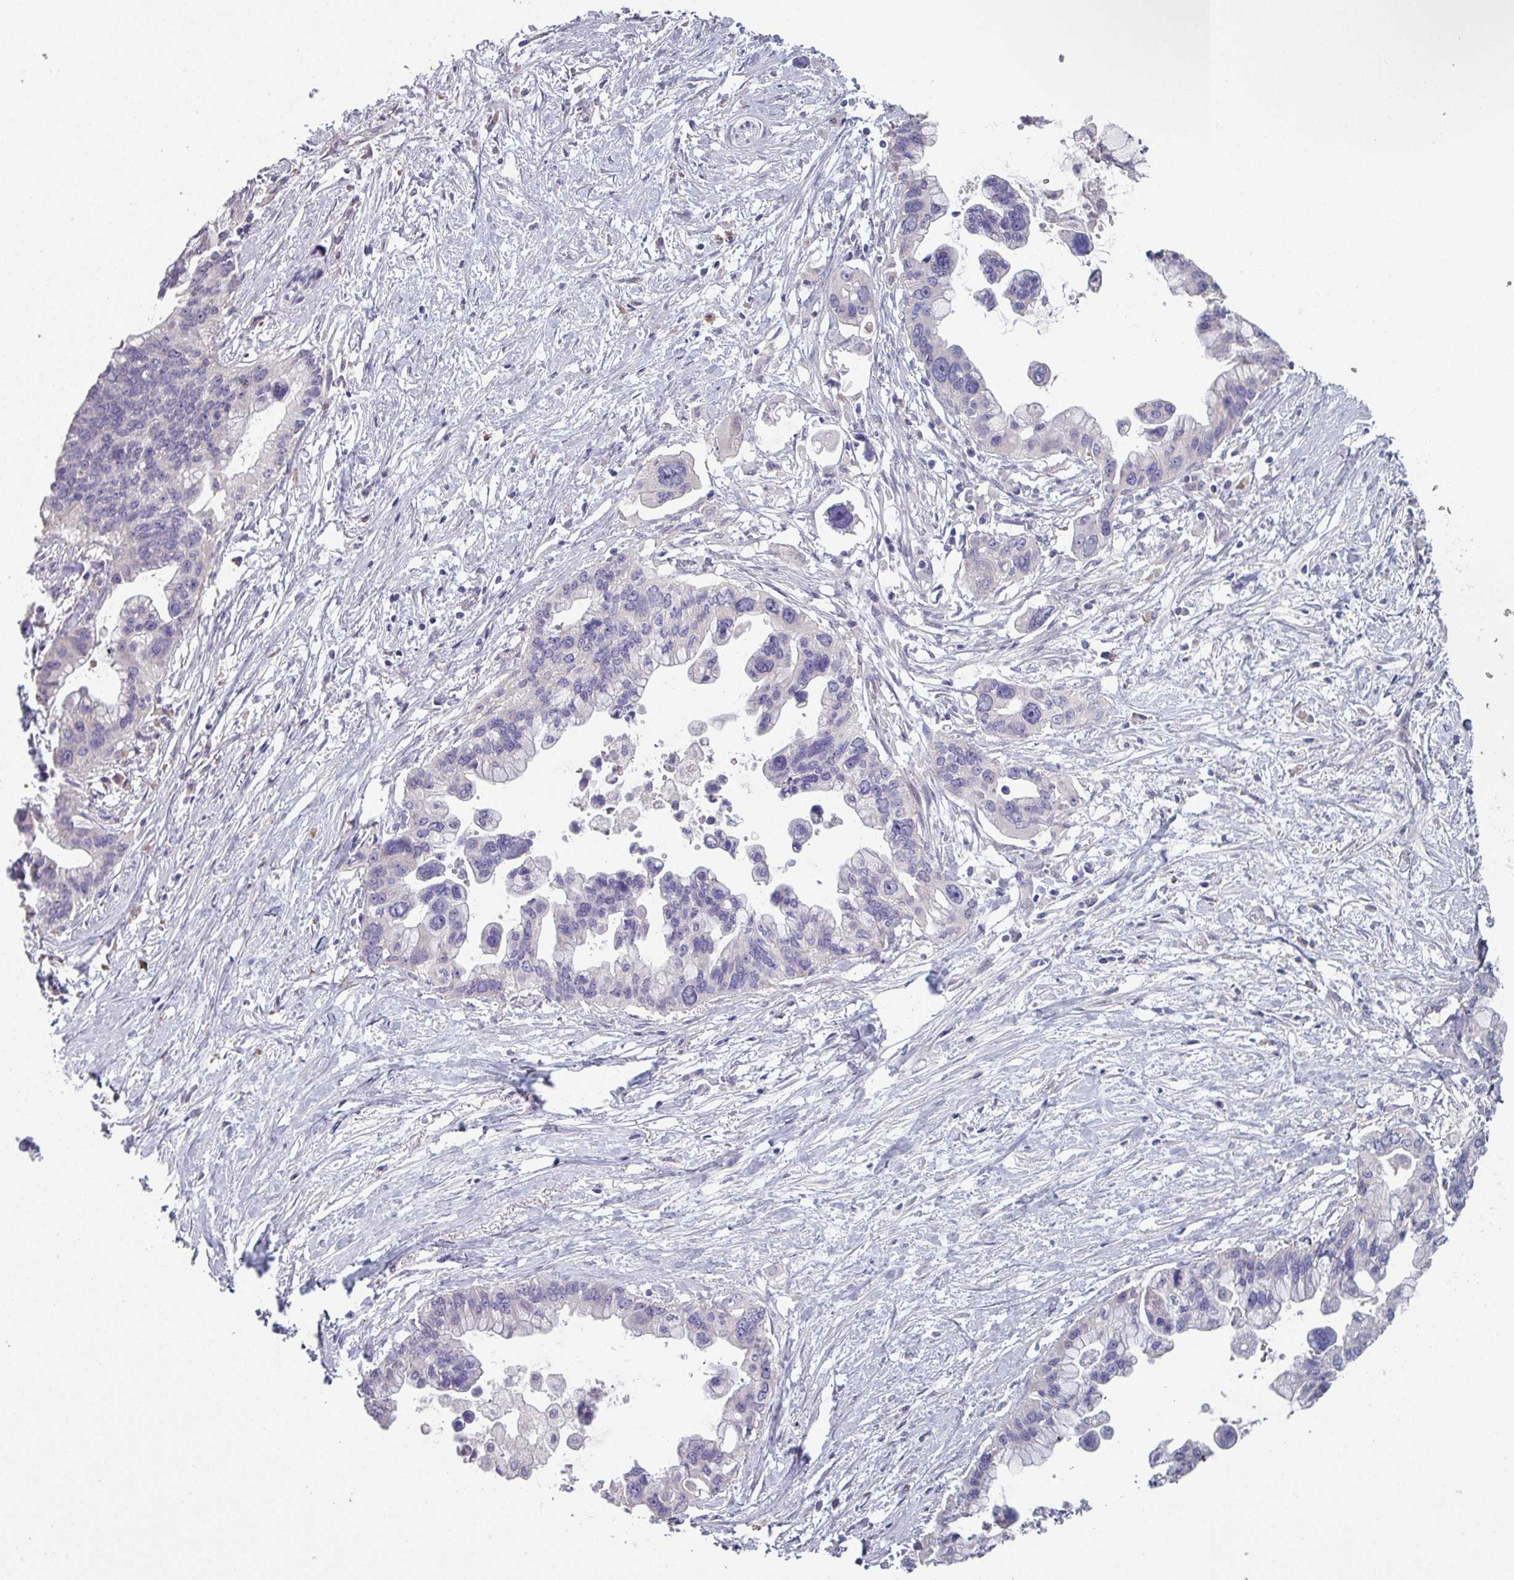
{"staining": {"intensity": "negative", "quantity": "none", "location": "none"}, "tissue": "pancreatic cancer", "cell_type": "Tumor cells", "image_type": "cancer", "snomed": [{"axis": "morphology", "description": "Adenocarcinoma, NOS"}, {"axis": "topography", "description": "Pancreas"}], "caption": "An IHC photomicrograph of pancreatic cancer is shown. There is no staining in tumor cells of pancreatic cancer.", "gene": "PRAMEF8", "patient": {"sex": "female", "age": 83}}